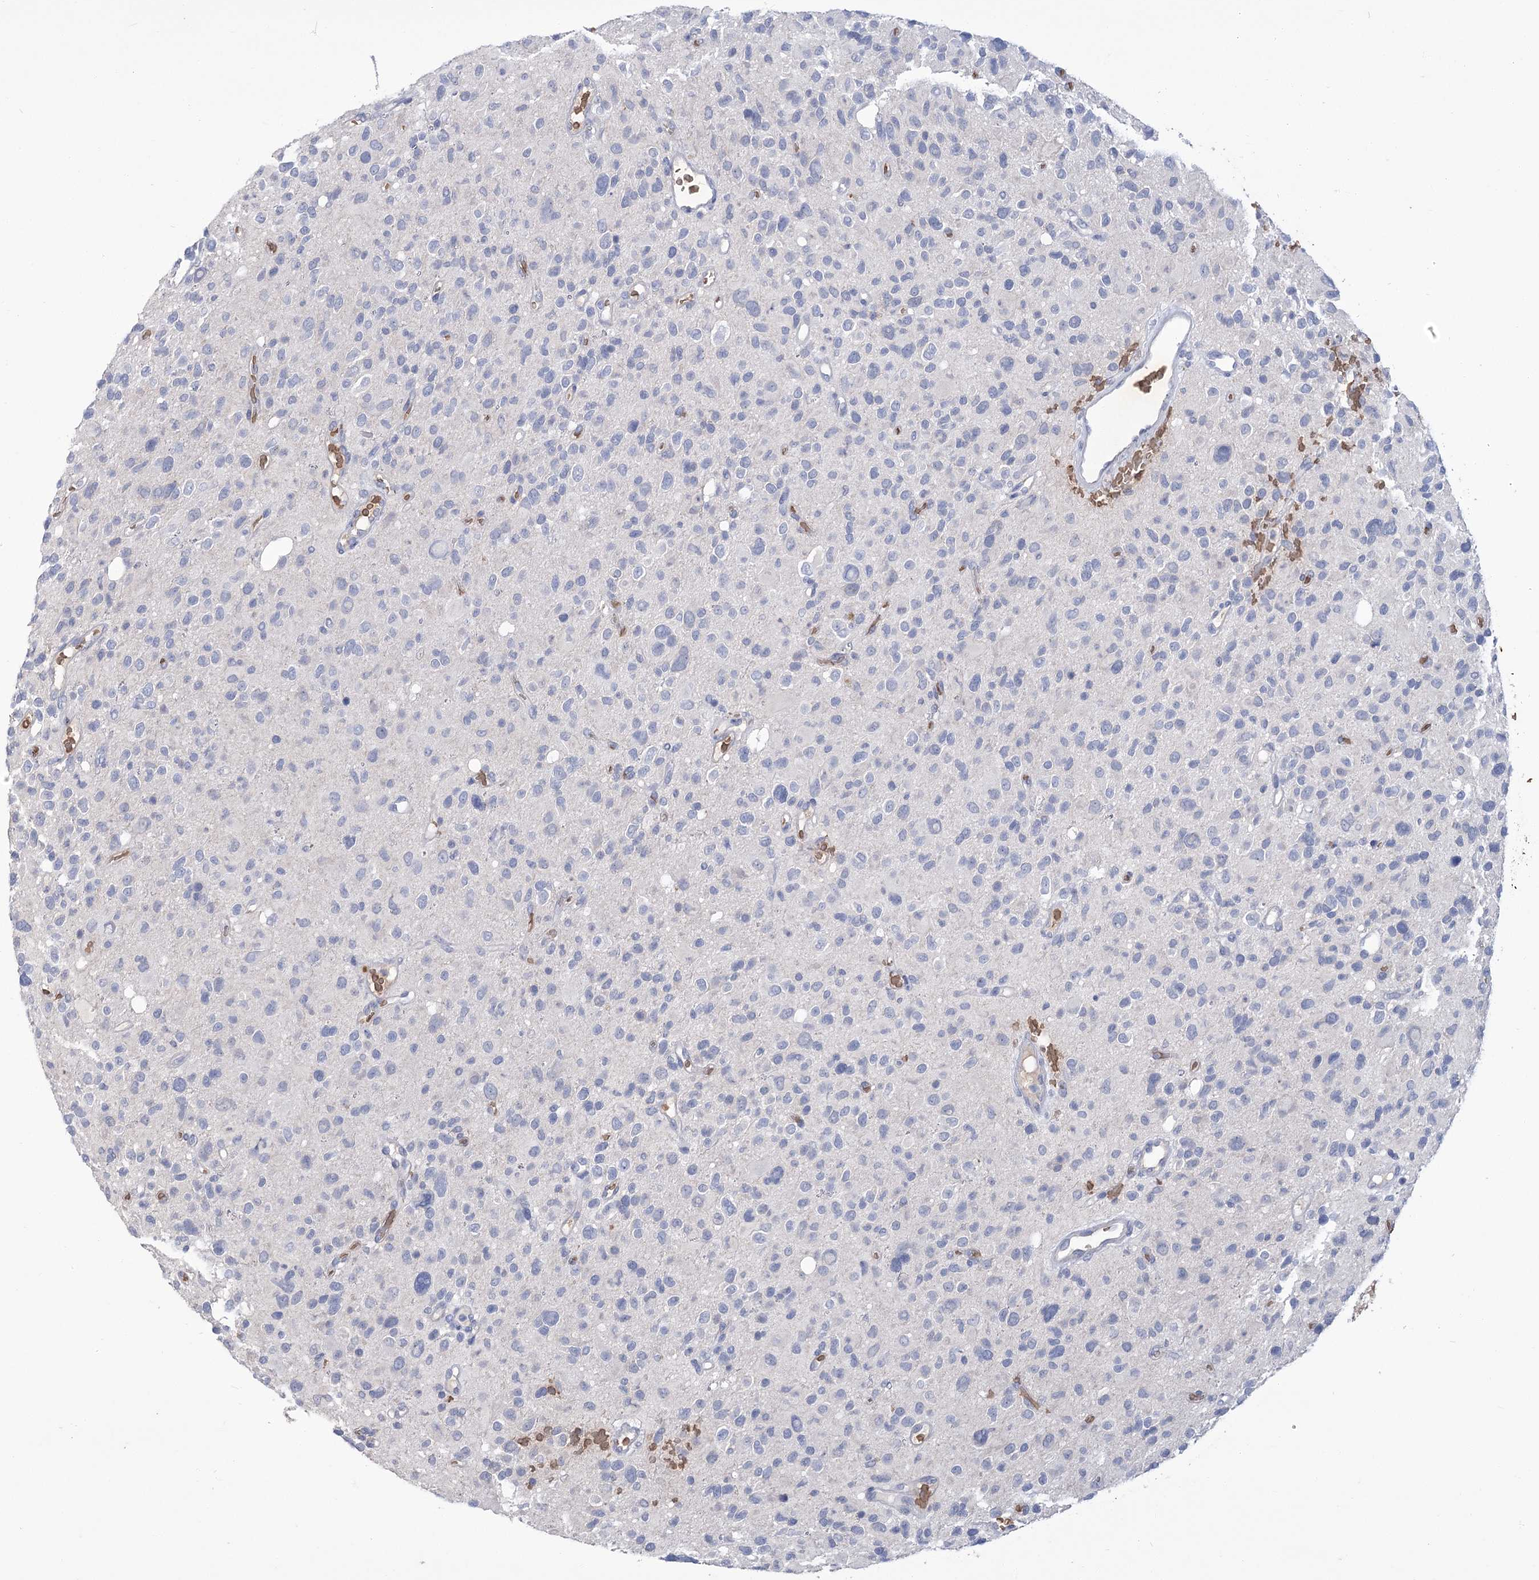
{"staining": {"intensity": "negative", "quantity": "none", "location": "none"}, "tissue": "glioma", "cell_type": "Tumor cells", "image_type": "cancer", "snomed": [{"axis": "morphology", "description": "Glioma, malignant, High grade"}, {"axis": "topography", "description": "Brain"}], "caption": "High magnification brightfield microscopy of malignant glioma (high-grade) stained with DAB (3,3'-diaminobenzidine) (brown) and counterstained with hematoxylin (blue): tumor cells show no significant expression. (Immunohistochemistry (ihc), brightfield microscopy, high magnification).", "gene": "HBA1", "patient": {"sex": "male", "age": 48}}